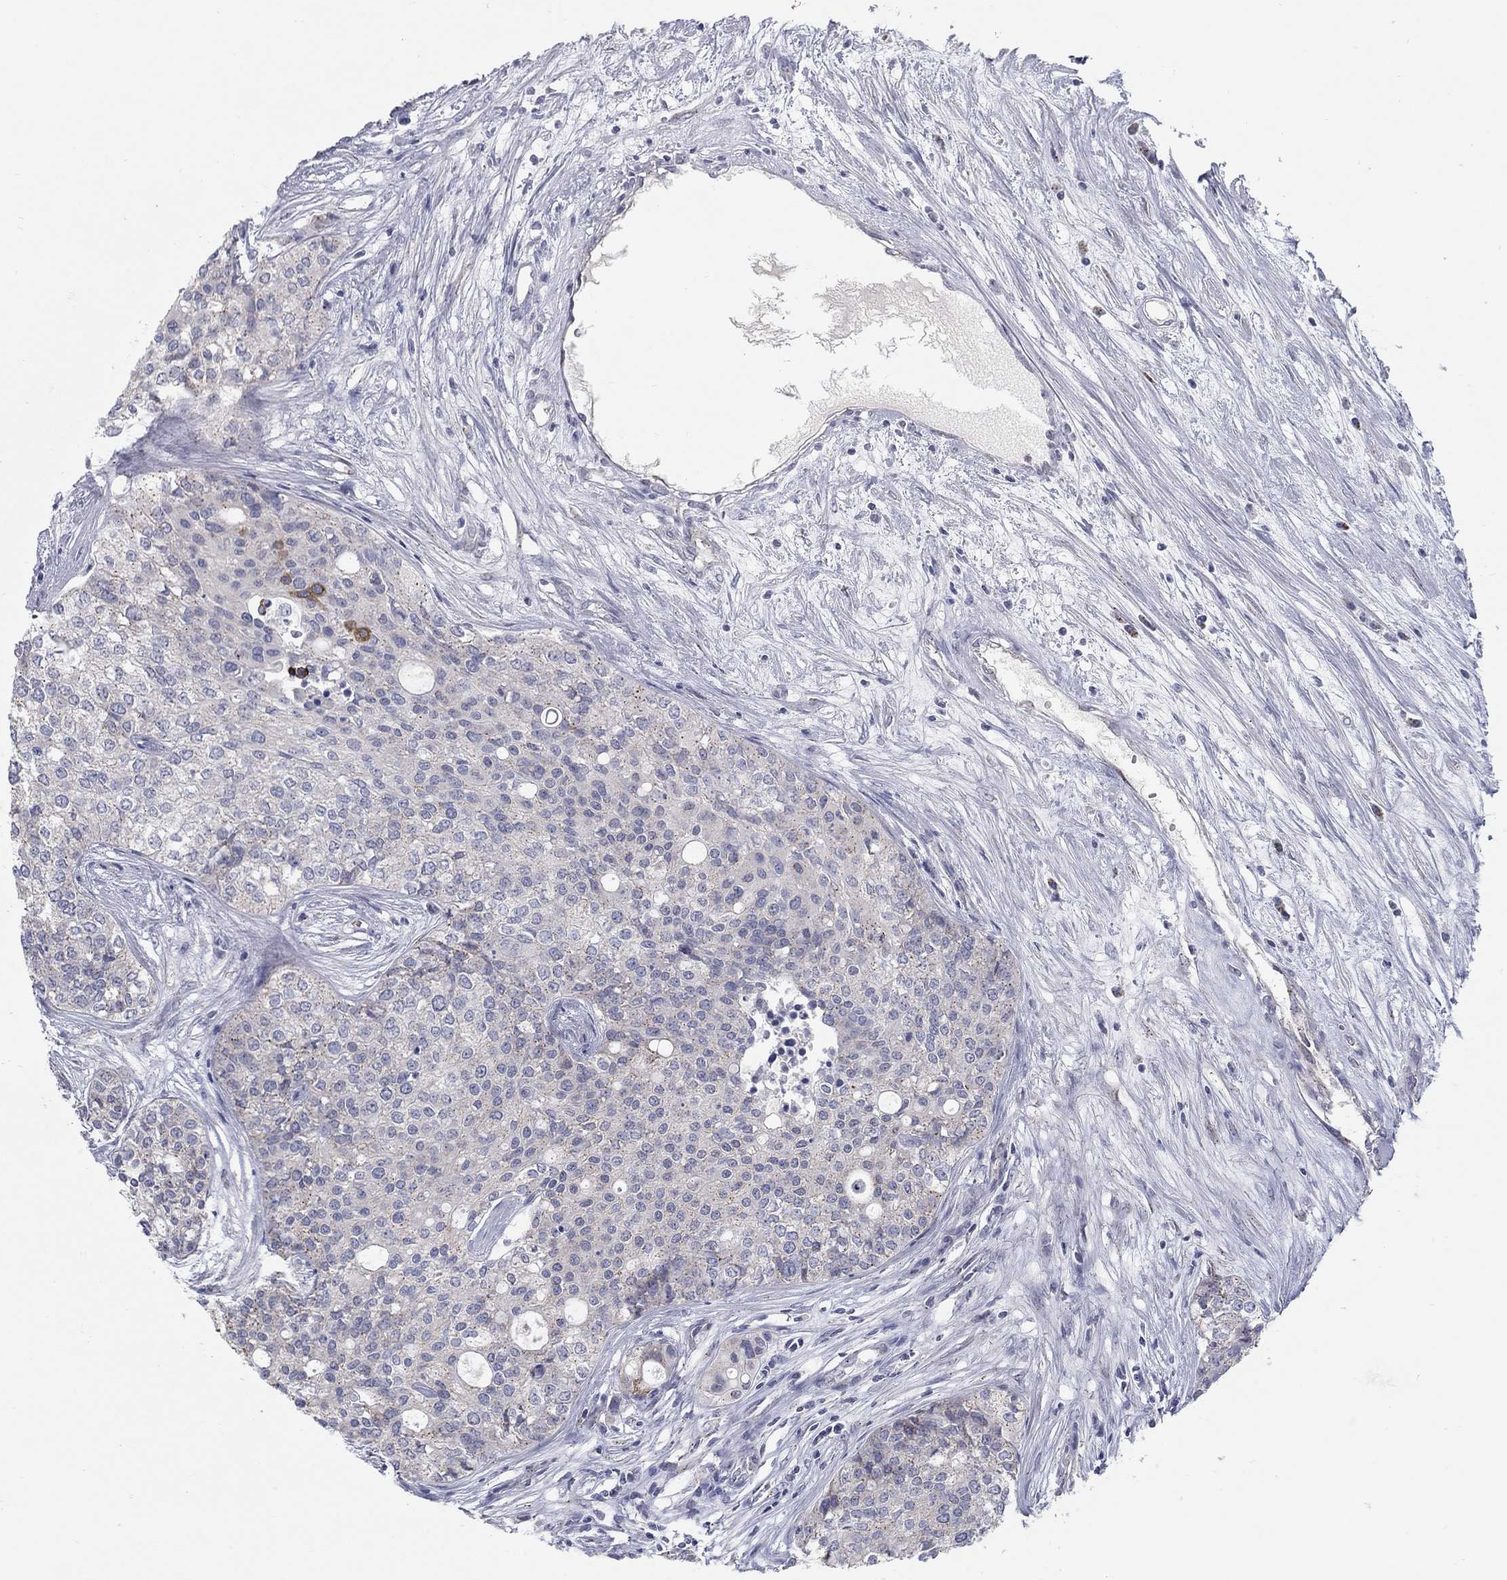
{"staining": {"intensity": "negative", "quantity": "none", "location": "none"}, "tissue": "carcinoid", "cell_type": "Tumor cells", "image_type": "cancer", "snomed": [{"axis": "morphology", "description": "Carcinoid, malignant, NOS"}, {"axis": "topography", "description": "Colon"}], "caption": "Immunohistochemical staining of human carcinoid displays no significant positivity in tumor cells.", "gene": "PANK3", "patient": {"sex": "male", "age": 81}}